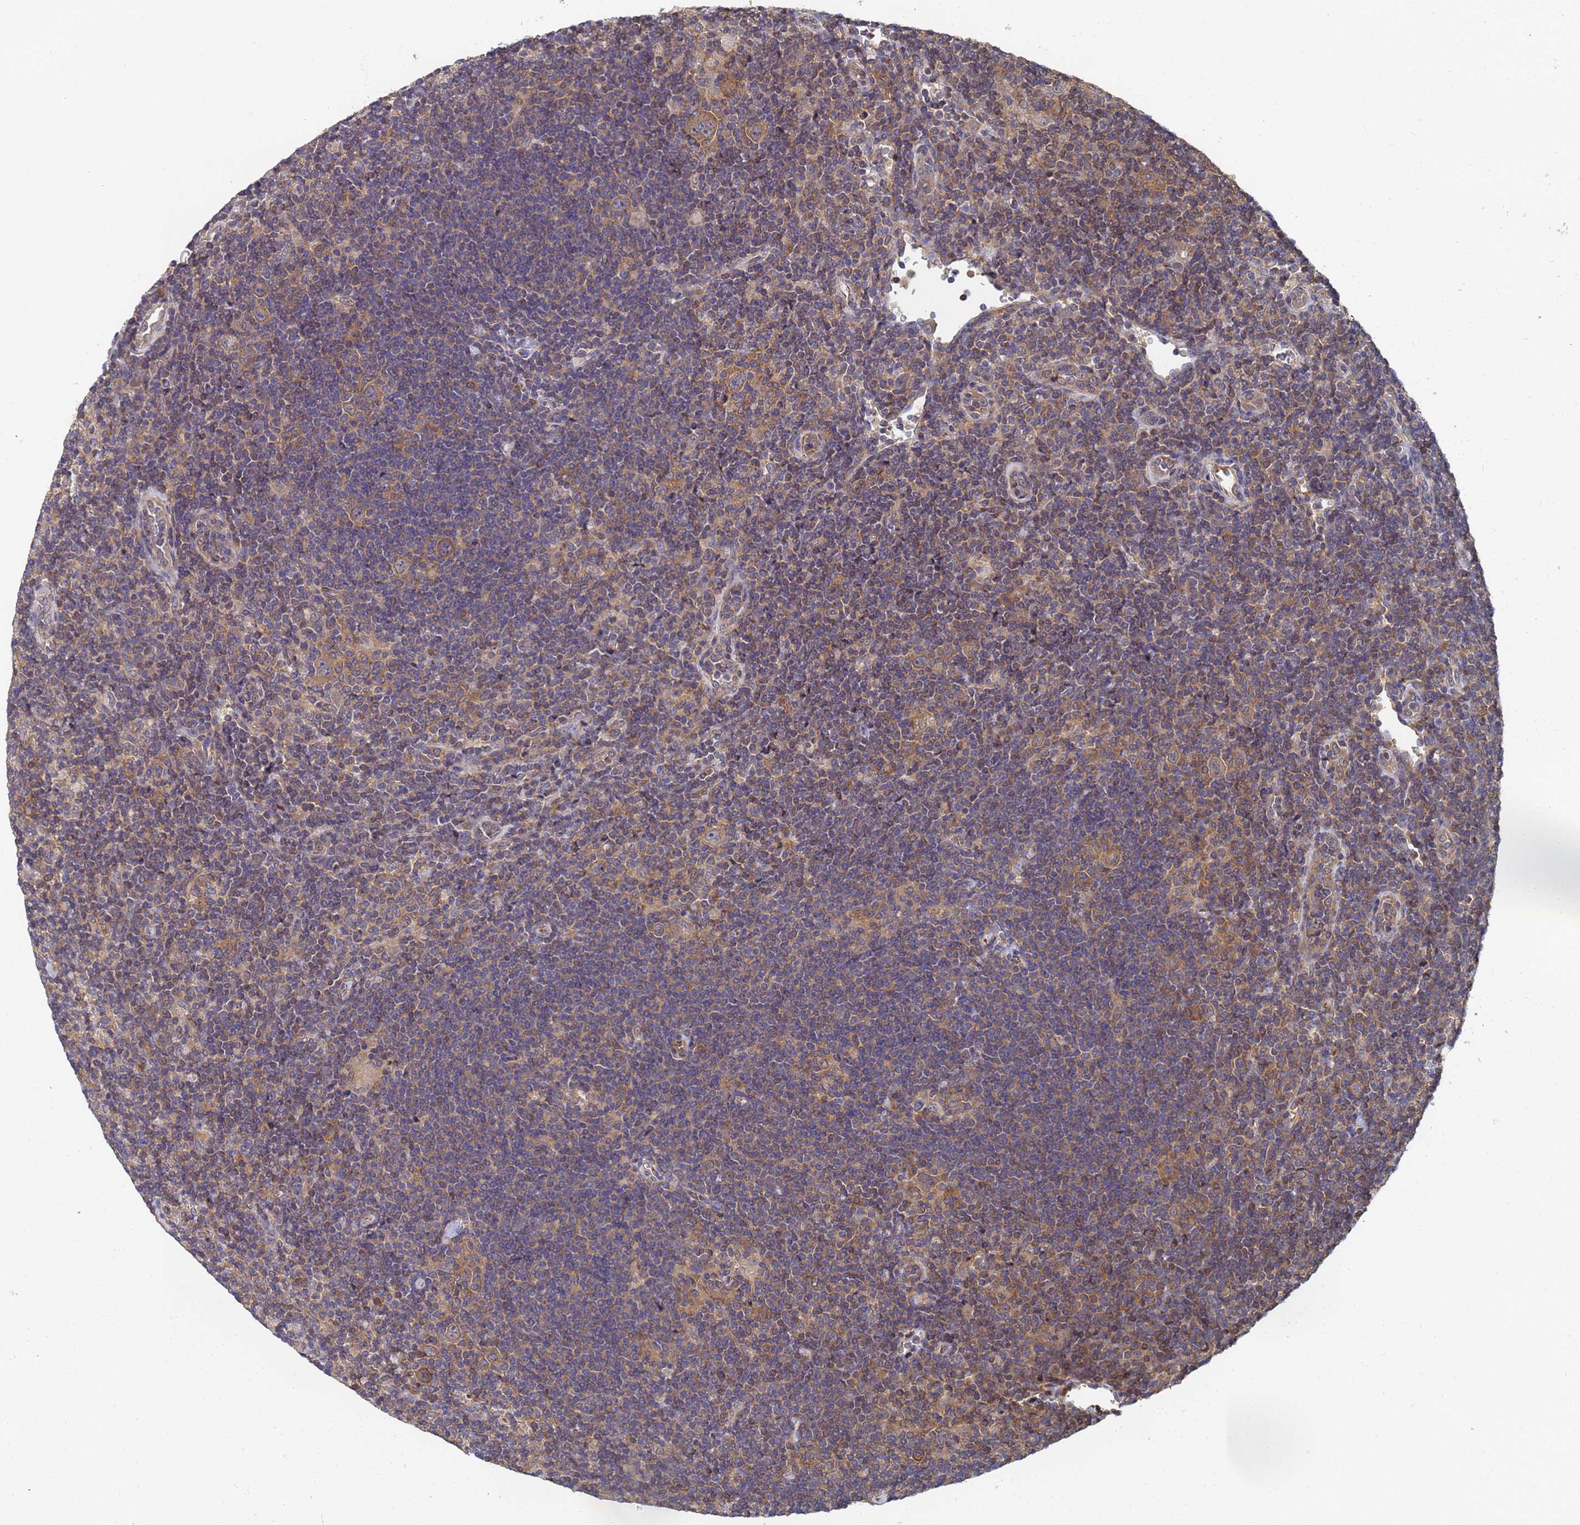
{"staining": {"intensity": "moderate", "quantity": ">75%", "location": "cytoplasmic/membranous"}, "tissue": "lymphoma", "cell_type": "Tumor cells", "image_type": "cancer", "snomed": [{"axis": "morphology", "description": "Hodgkin's disease, NOS"}, {"axis": "topography", "description": "Lymph node"}], "caption": "A micrograph showing moderate cytoplasmic/membranous expression in approximately >75% of tumor cells in lymphoma, as visualized by brown immunohistochemical staining.", "gene": "ALS2CL", "patient": {"sex": "female", "age": 57}}